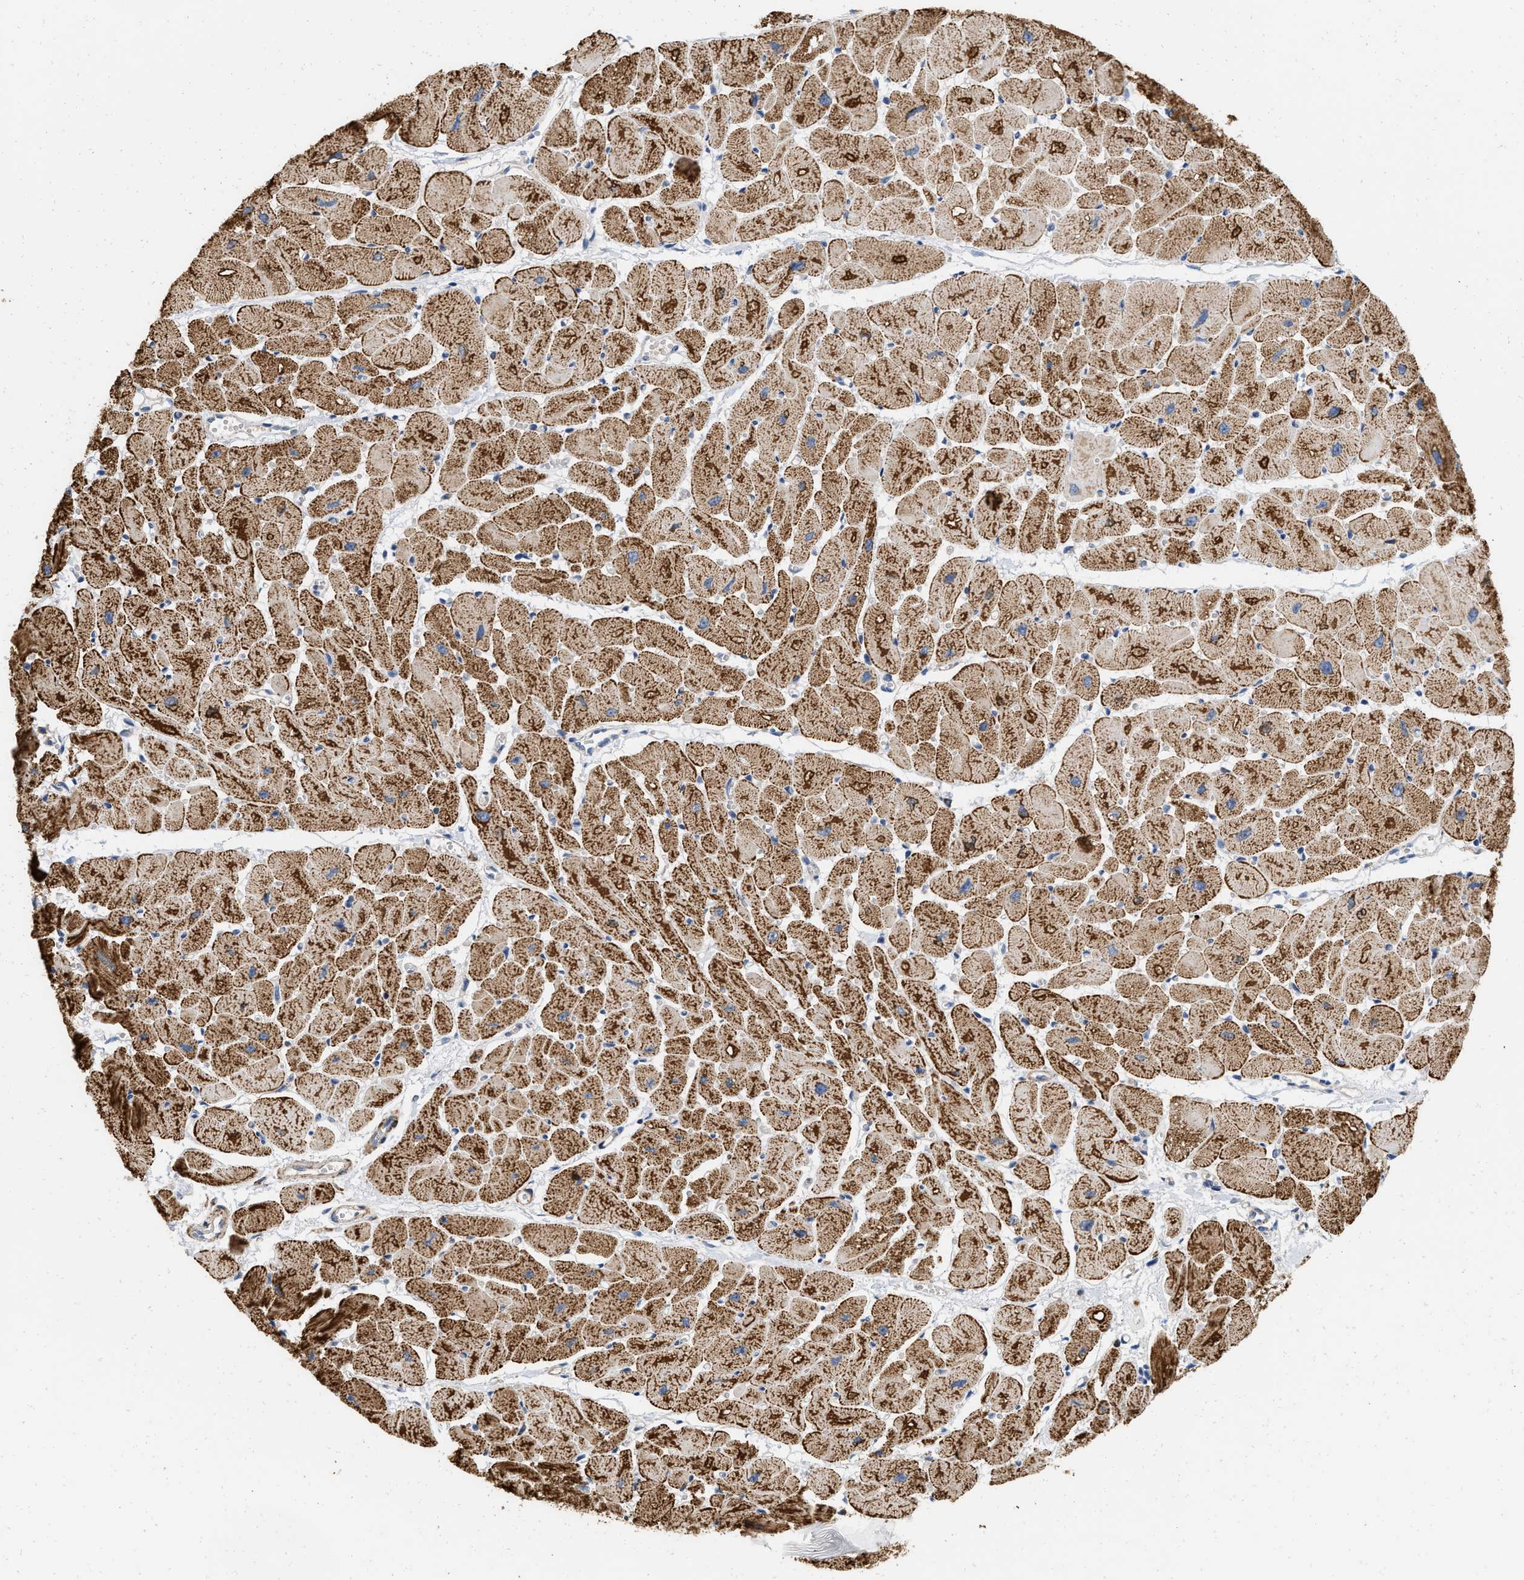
{"staining": {"intensity": "strong", "quantity": ">75%", "location": "cytoplasmic/membranous"}, "tissue": "heart muscle", "cell_type": "Cardiomyocytes", "image_type": "normal", "snomed": [{"axis": "morphology", "description": "Normal tissue, NOS"}, {"axis": "topography", "description": "Heart"}], "caption": "An immunohistochemistry (IHC) photomicrograph of normal tissue is shown. Protein staining in brown labels strong cytoplasmic/membranous positivity in heart muscle within cardiomyocytes.", "gene": "GRB10", "patient": {"sex": "female", "age": 54}}